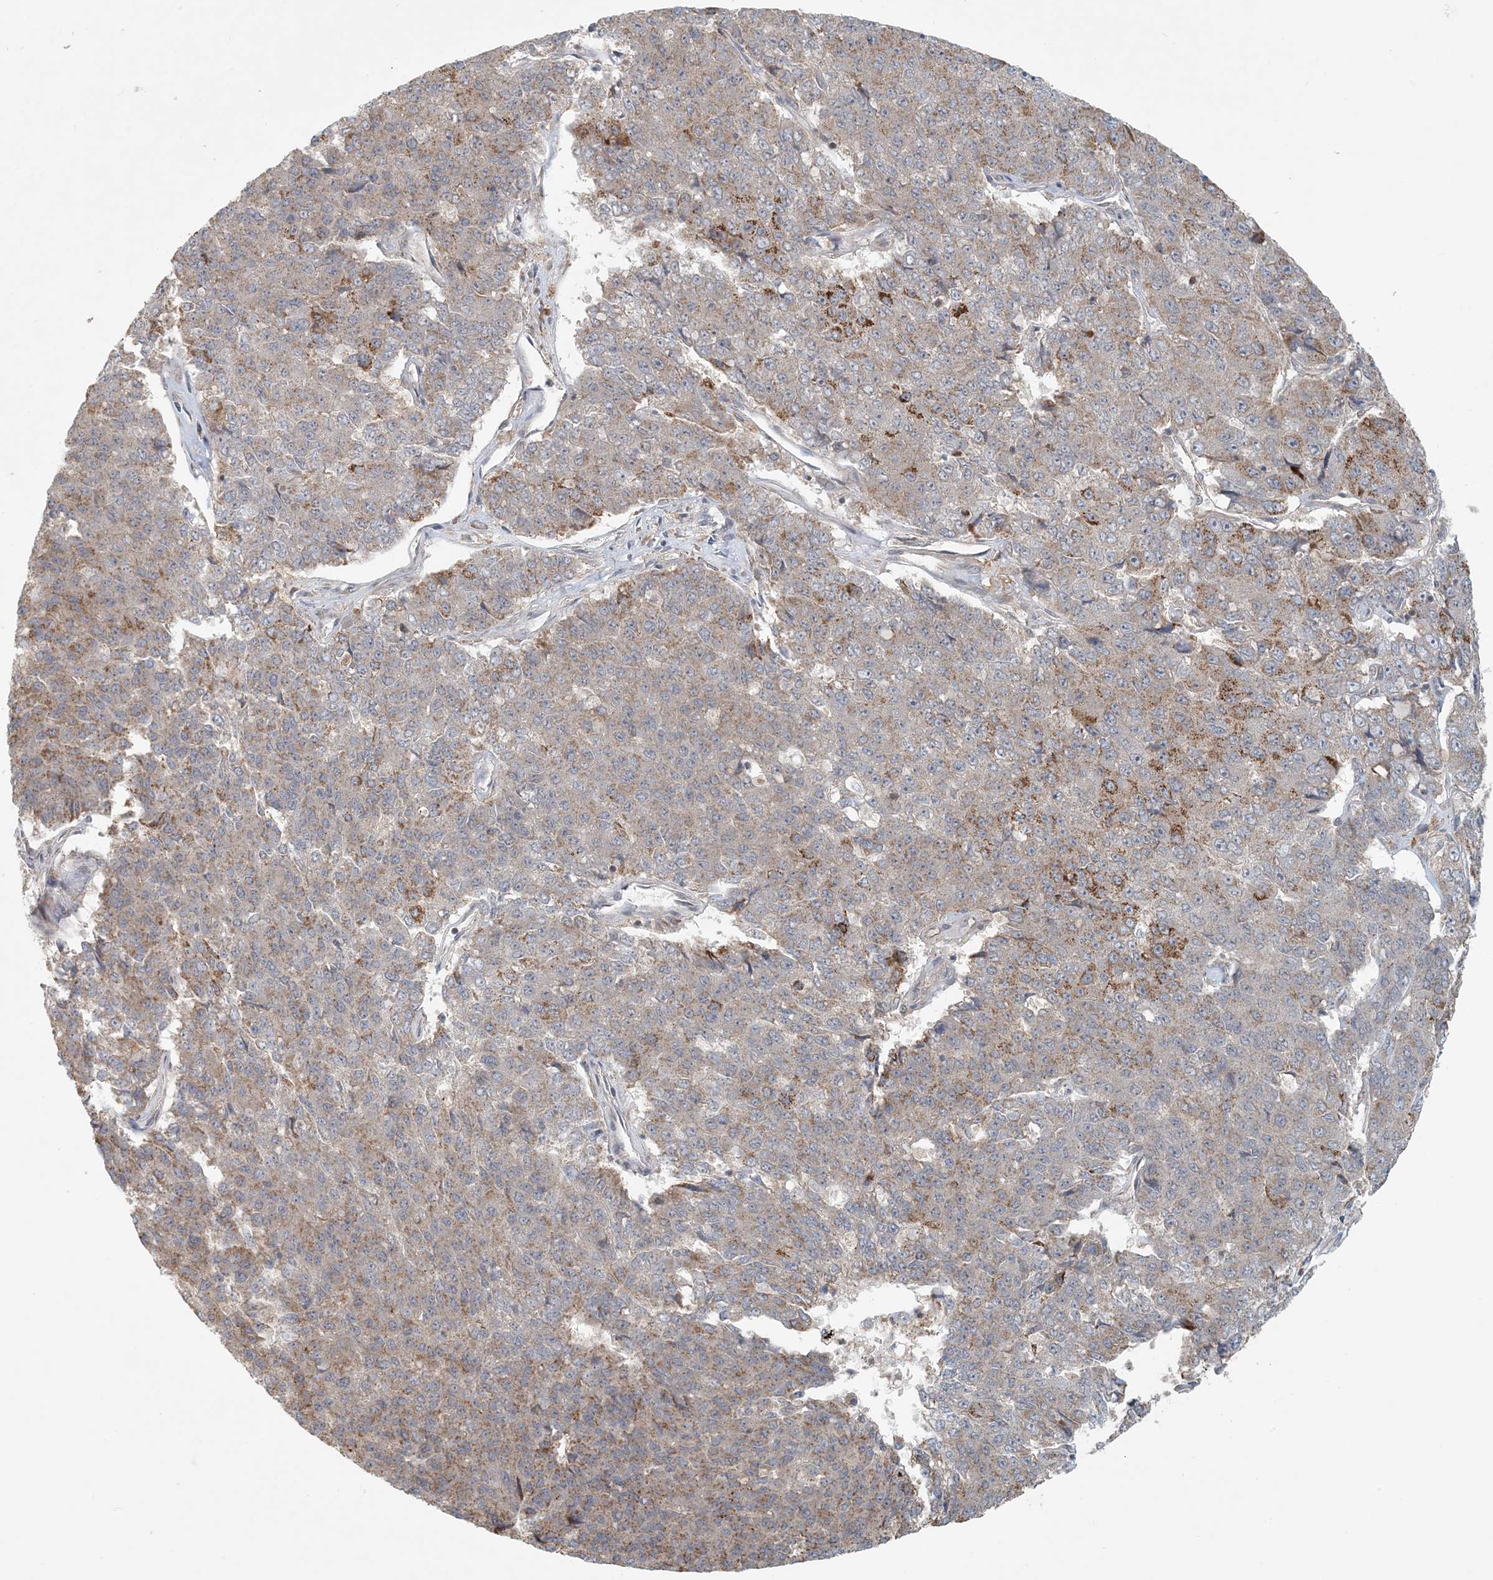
{"staining": {"intensity": "moderate", "quantity": "25%-75%", "location": "cytoplasmic/membranous"}, "tissue": "pancreatic cancer", "cell_type": "Tumor cells", "image_type": "cancer", "snomed": [{"axis": "morphology", "description": "Adenocarcinoma, NOS"}, {"axis": "topography", "description": "Pancreas"}], "caption": "A high-resolution photomicrograph shows immunohistochemistry staining of pancreatic cancer, which shows moderate cytoplasmic/membranous staining in about 25%-75% of tumor cells. Ihc stains the protein in brown and the nuclei are stained blue.", "gene": "OBI1", "patient": {"sex": "male", "age": 50}}